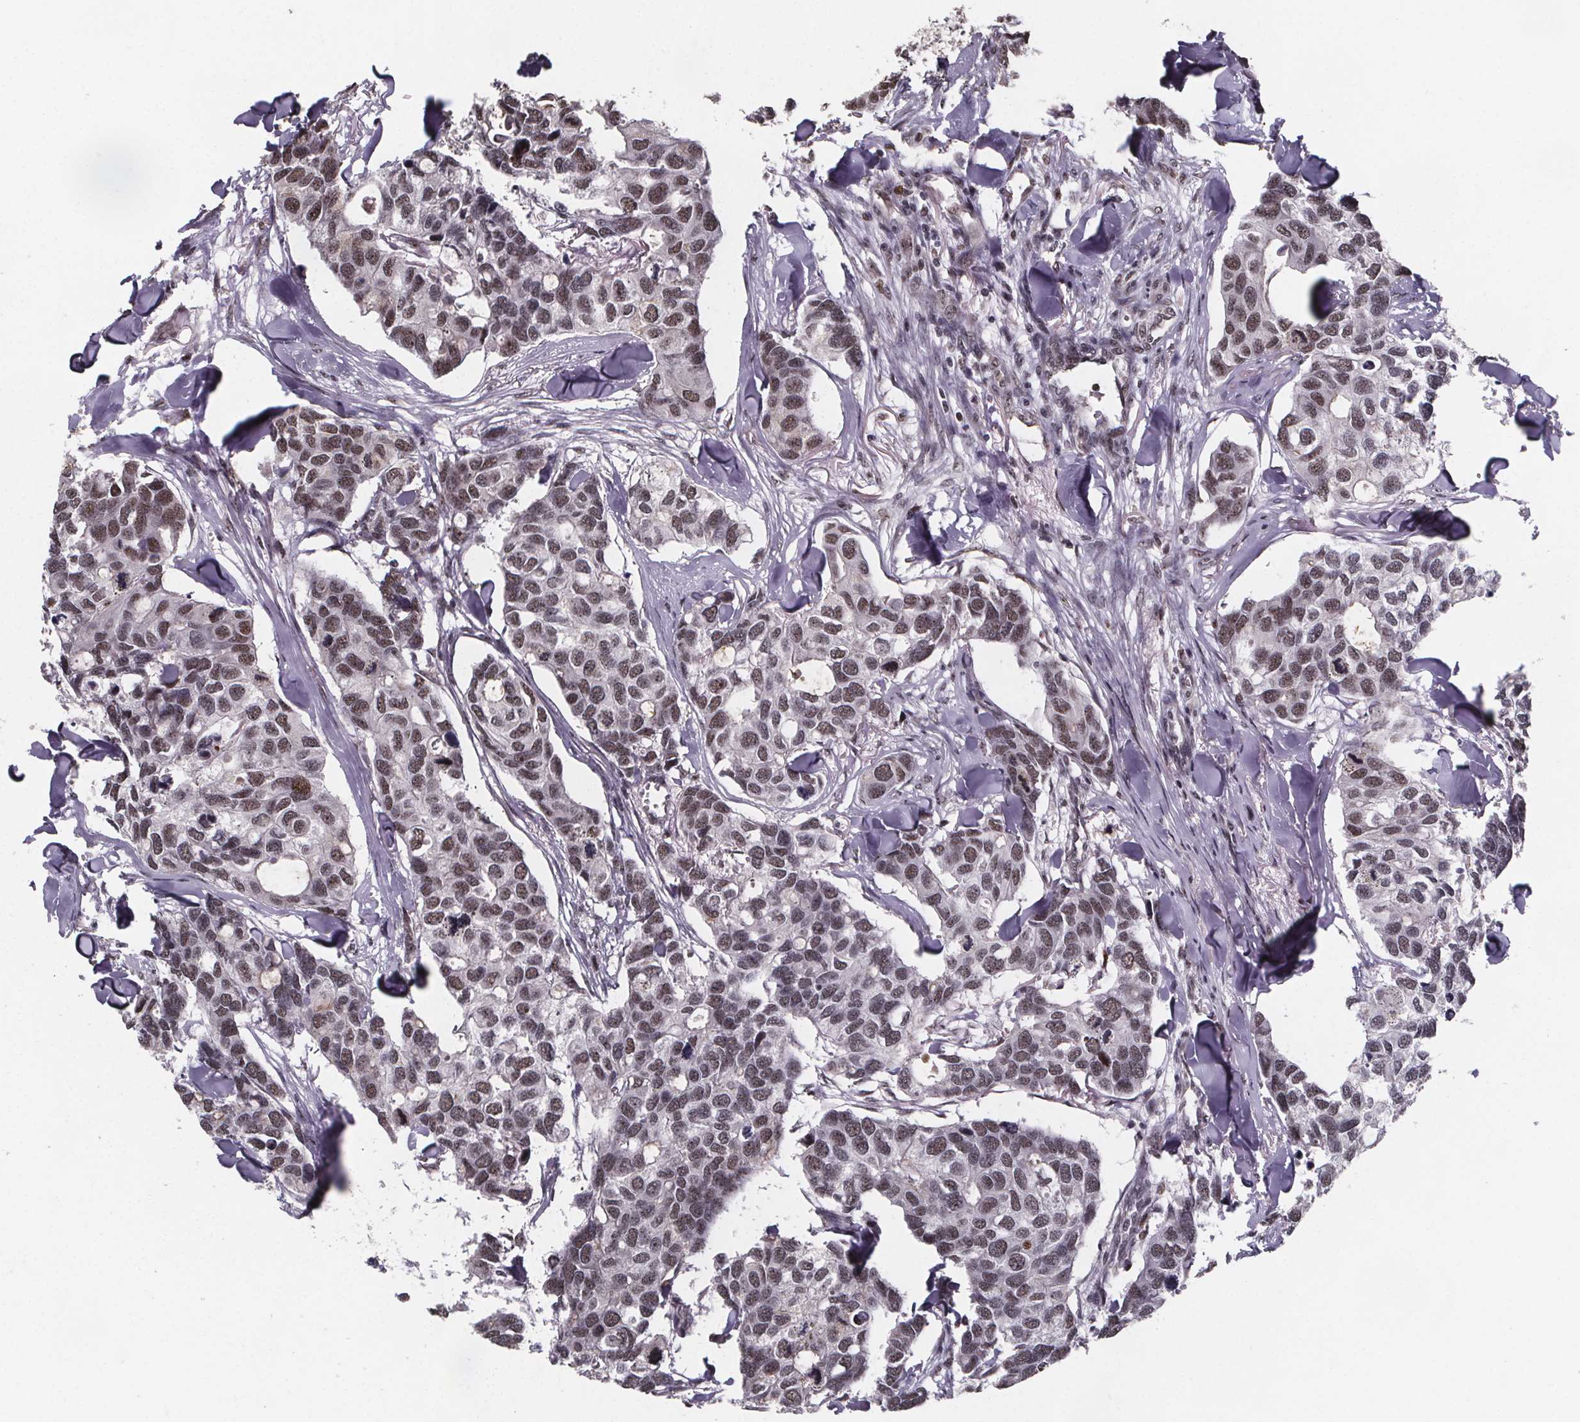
{"staining": {"intensity": "moderate", "quantity": ">75%", "location": "nuclear"}, "tissue": "breast cancer", "cell_type": "Tumor cells", "image_type": "cancer", "snomed": [{"axis": "morphology", "description": "Duct carcinoma"}, {"axis": "topography", "description": "Breast"}], "caption": "Intraductal carcinoma (breast) stained with a protein marker demonstrates moderate staining in tumor cells.", "gene": "U2SURP", "patient": {"sex": "female", "age": 83}}